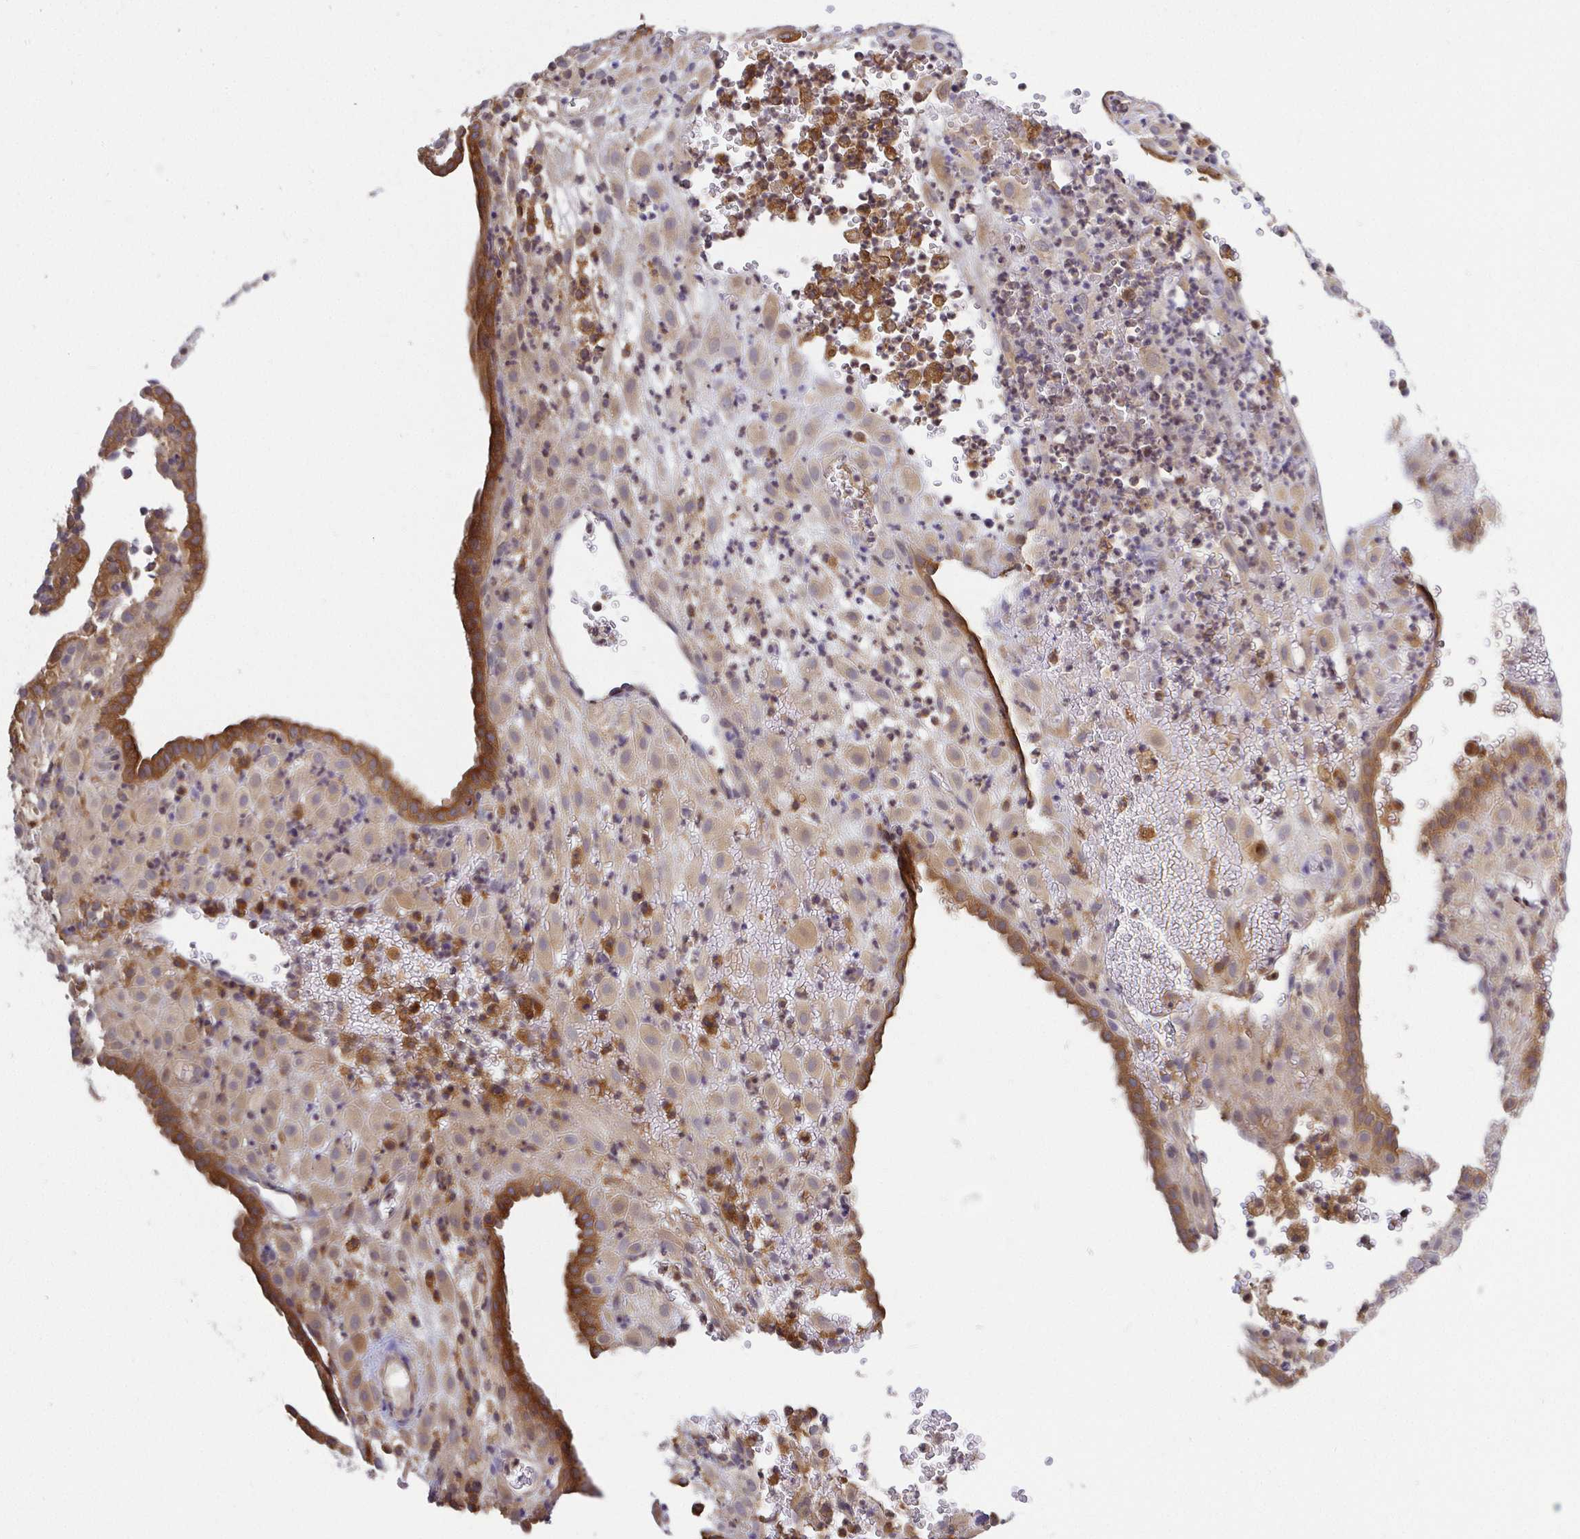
{"staining": {"intensity": "weak", "quantity": ">75%", "location": "cytoplasmic/membranous"}, "tissue": "placenta", "cell_type": "Decidual cells", "image_type": "normal", "snomed": [{"axis": "morphology", "description": "Normal tissue, NOS"}, {"axis": "topography", "description": "Placenta"}], "caption": "Human placenta stained for a protein (brown) demonstrates weak cytoplasmic/membranous positive positivity in about >75% of decidual cells.", "gene": "ATP6V1F", "patient": {"sex": "female", "age": 24}}